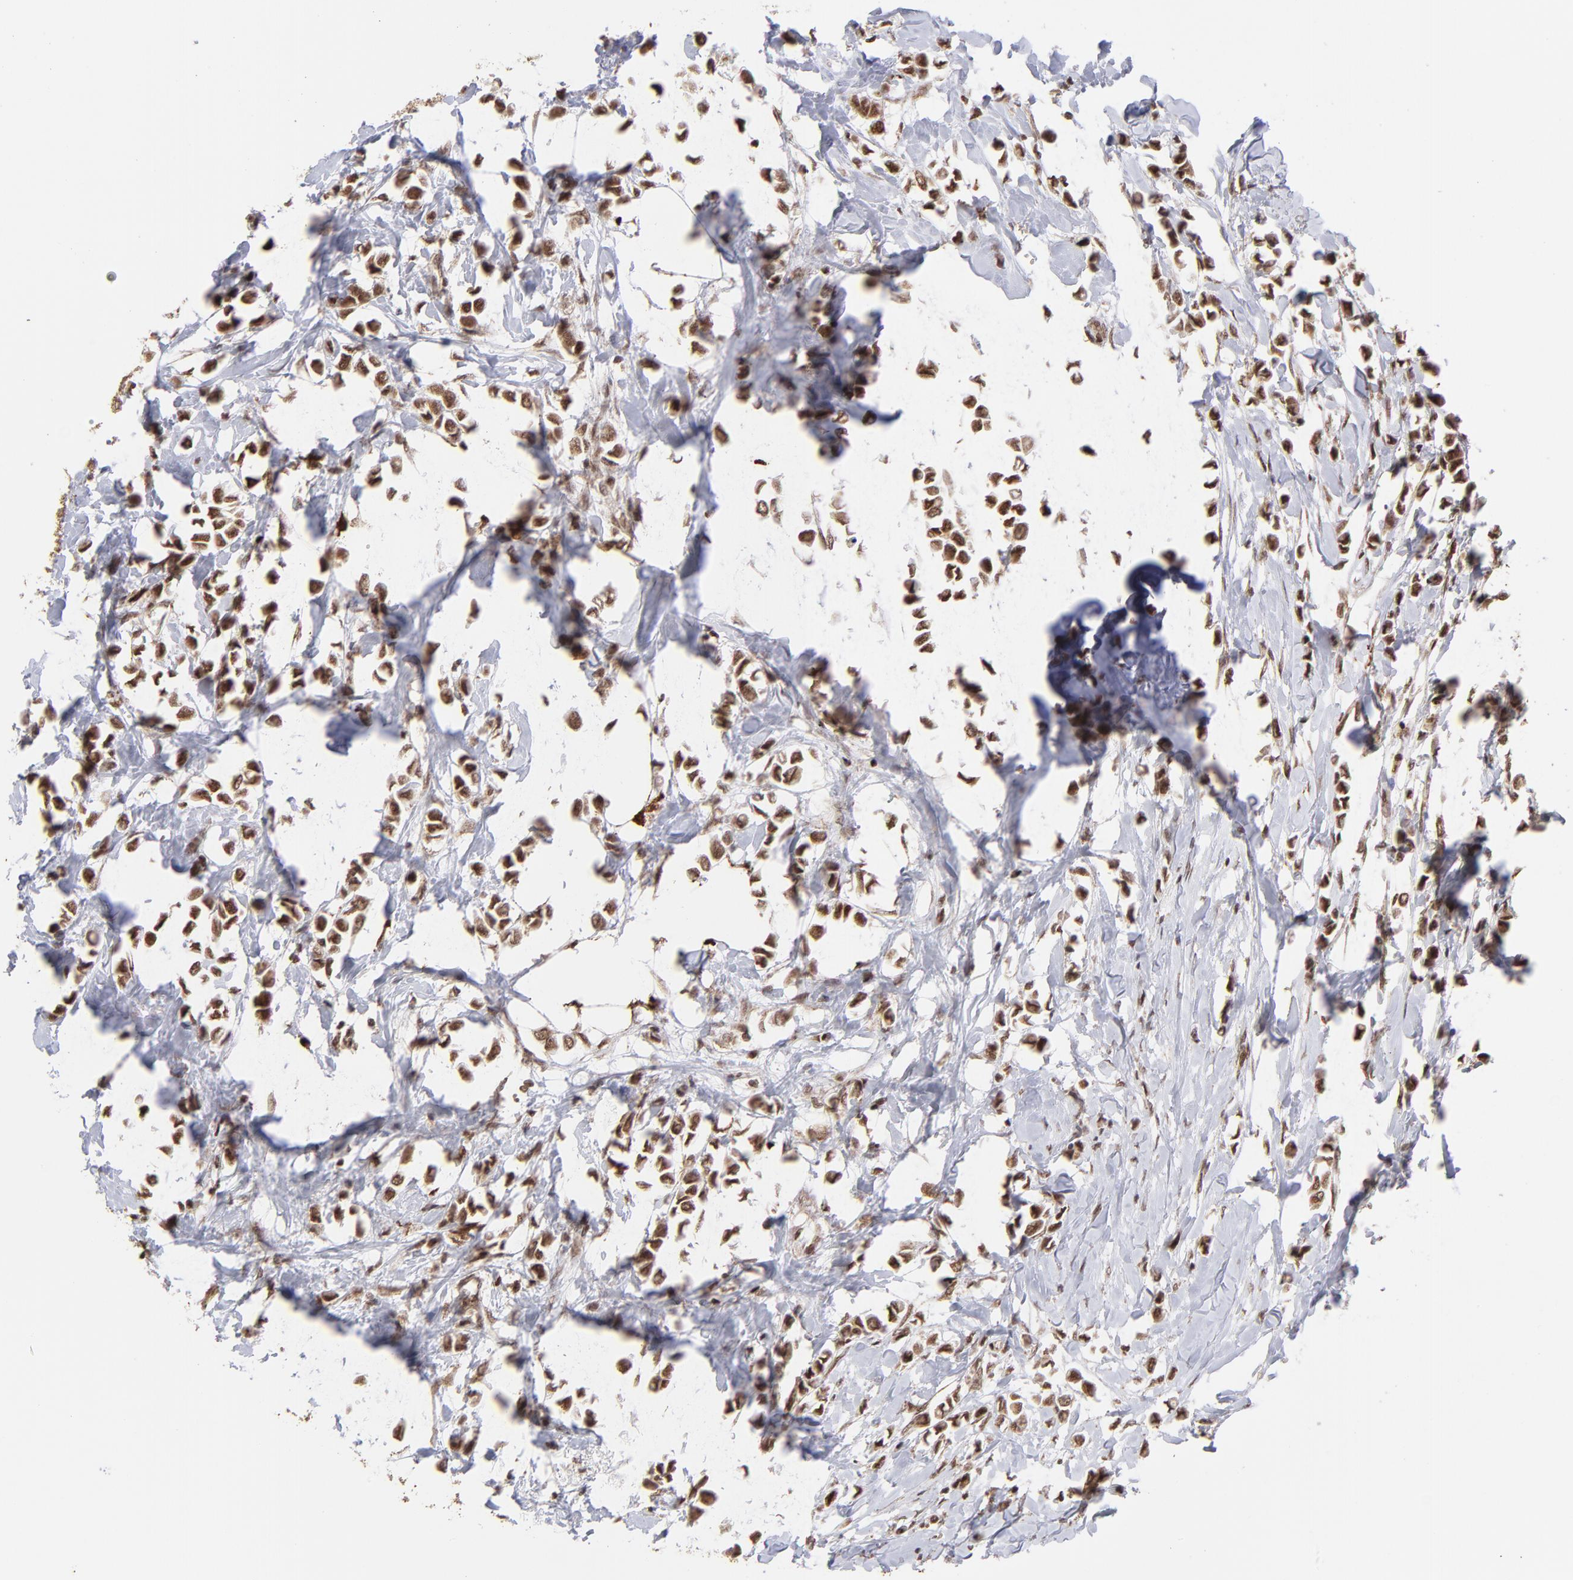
{"staining": {"intensity": "moderate", "quantity": ">75%", "location": "cytoplasmic/membranous,nuclear"}, "tissue": "breast cancer", "cell_type": "Tumor cells", "image_type": "cancer", "snomed": [{"axis": "morphology", "description": "Lobular carcinoma"}, {"axis": "topography", "description": "Breast"}], "caption": "Human breast cancer stained with a protein marker demonstrates moderate staining in tumor cells.", "gene": "ZFX", "patient": {"sex": "female", "age": 51}}